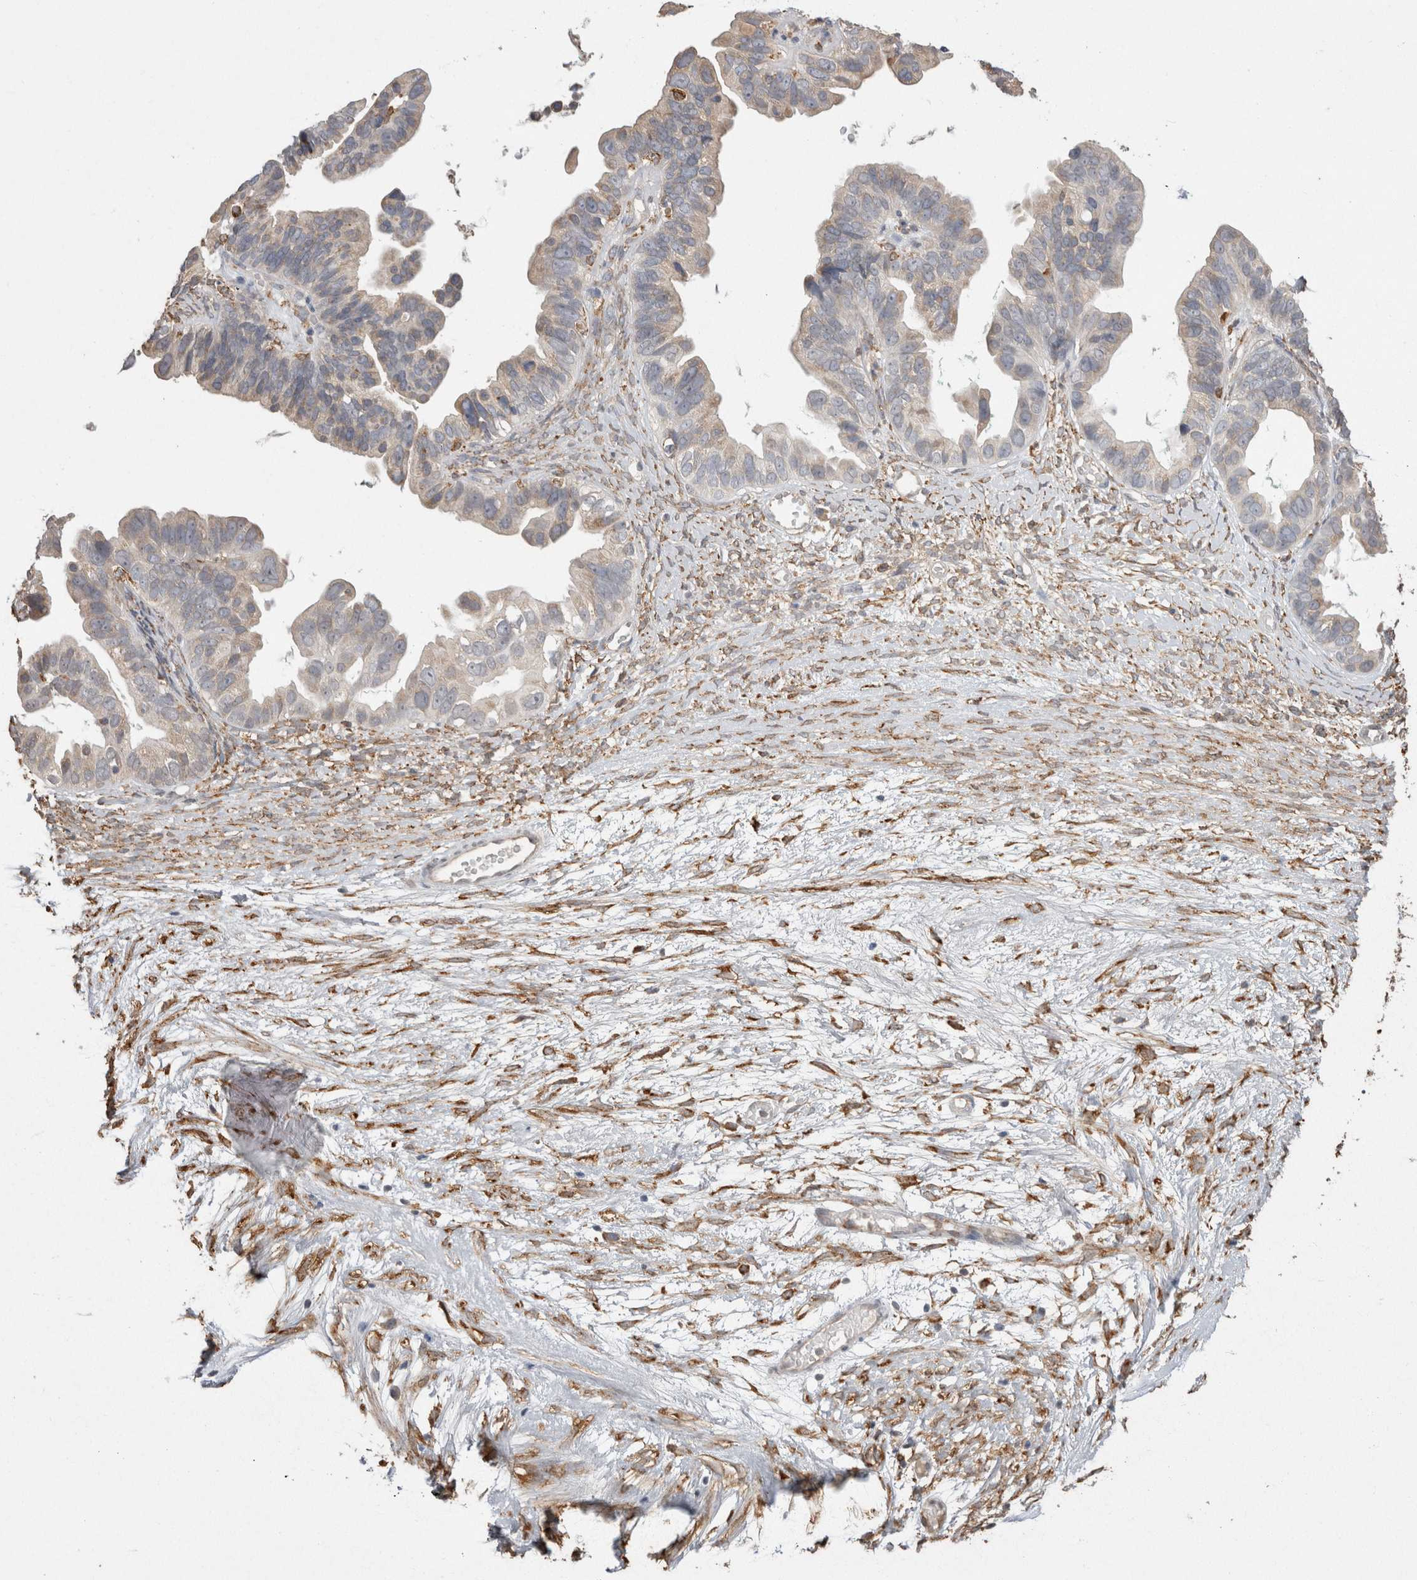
{"staining": {"intensity": "weak", "quantity": ">75%", "location": "cytoplasmic/membranous"}, "tissue": "ovarian cancer", "cell_type": "Tumor cells", "image_type": "cancer", "snomed": [{"axis": "morphology", "description": "Cystadenocarcinoma, serous, NOS"}, {"axis": "topography", "description": "Ovary"}], "caption": "Immunohistochemistry image of neoplastic tissue: human serous cystadenocarcinoma (ovarian) stained using IHC shows low levels of weak protein expression localized specifically in the cytoplasmic/membranous of tumor cells, appearing as a cytoplasmic/membranous brown color.", "gene": "LRPAP1", "patient": {"sex": "female", "age": 56}}